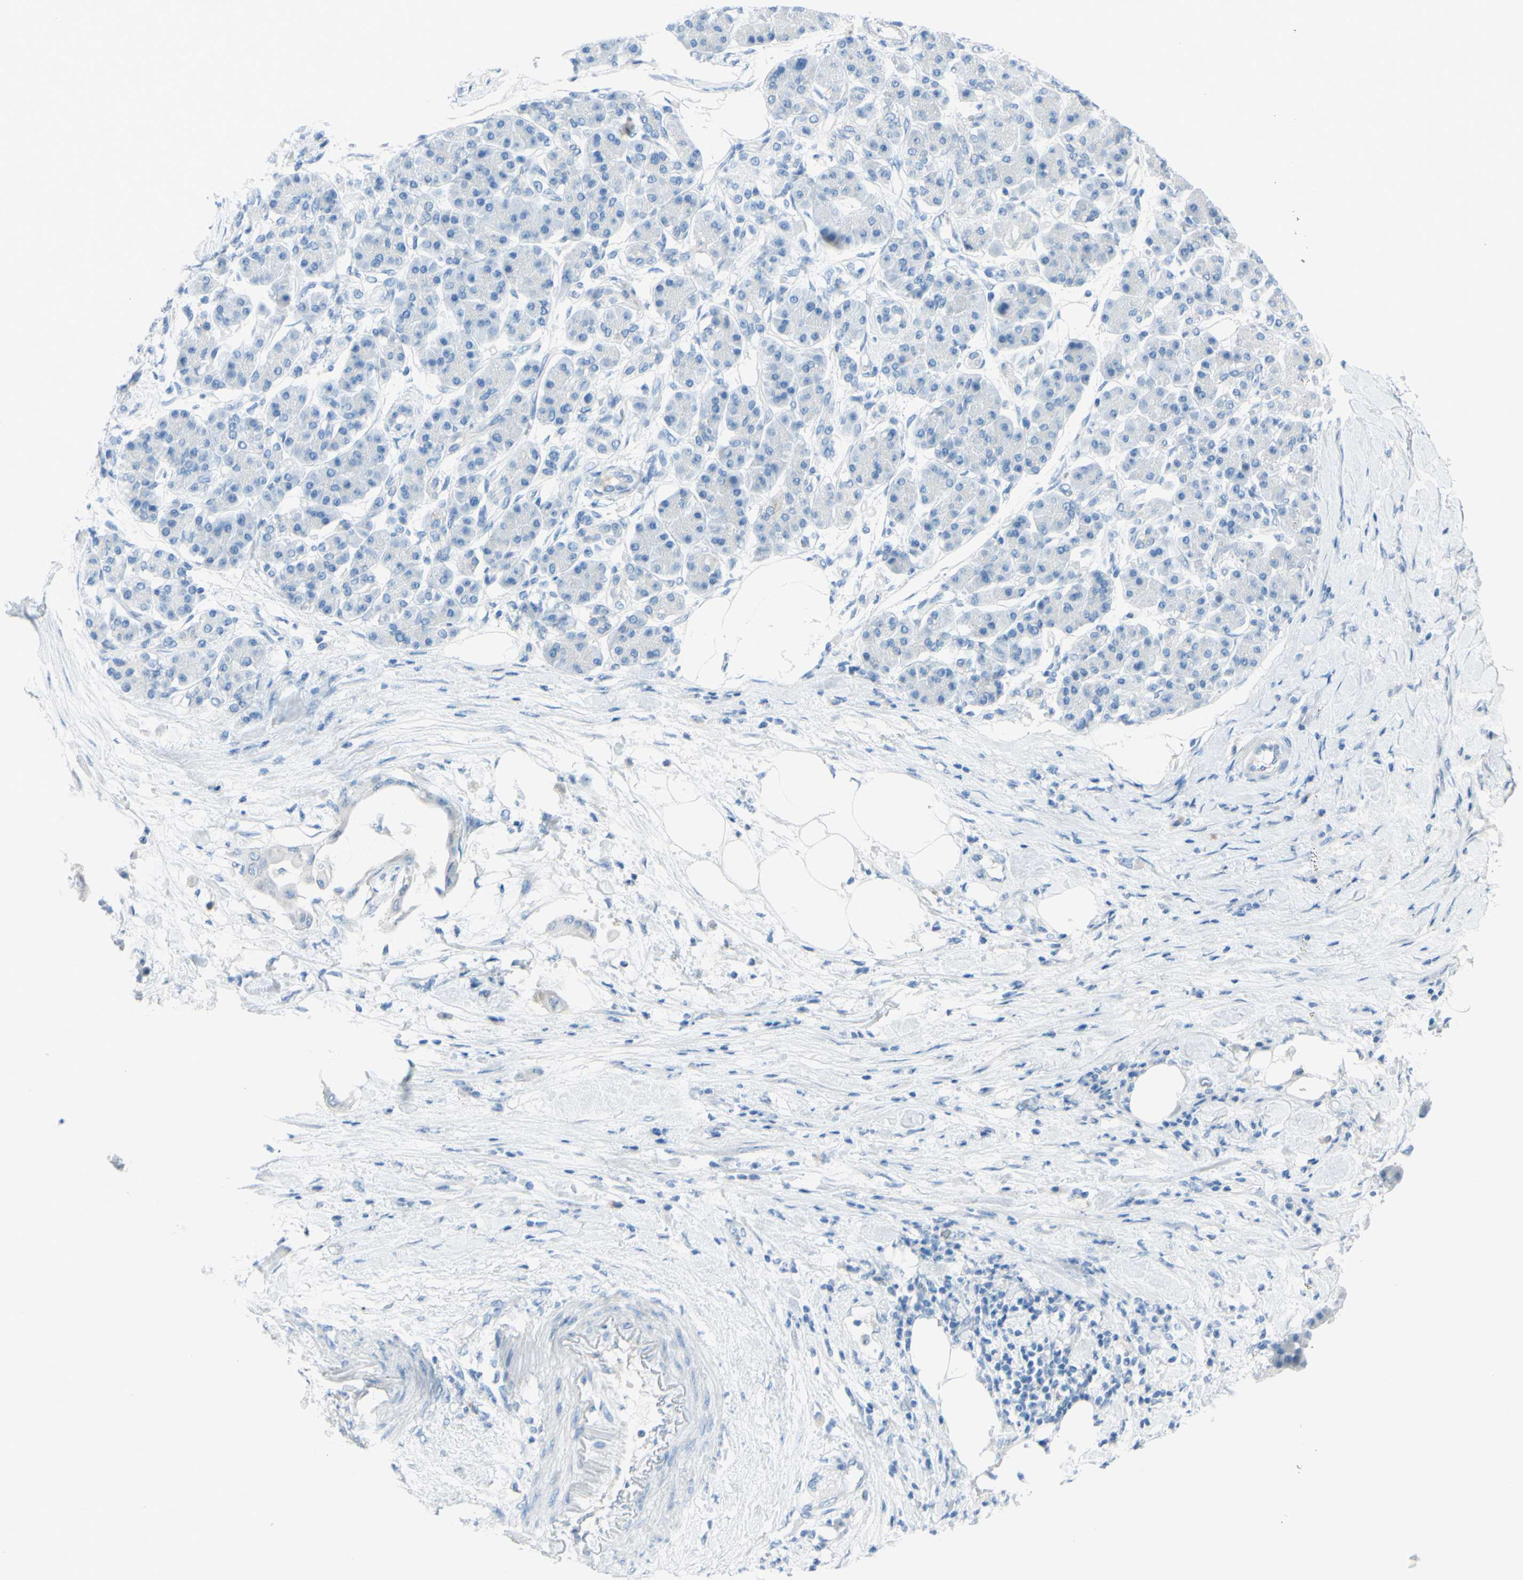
{"staining": {"intensity": "negative", "quantity": "none", "location": "none"}, "tissue": "pancreatic cancer", "cell_type": "Tumor cells", "image_type": "cancer", "snomed": [{"axis": "morphology", "description": "Adenocarcinoma, NOS"}, {"axis": "morphology", "description": "Adenocarcinoma, metastatic, NOS"}, {"axis": "topography", "description": "Lymph node"}, {"axis": "topography", "description": "Pancreas"}, {"axis": "topography", "description": "Duodenum"}], "caption": "Immunohistochemistry image of neoplastic tissue: adenocarcinoma (pancreatic) stained with DAB demonstrates no significant protein expression in tumor cells.", "gene": "TFPI2", "patient": {"sex": "female", "age": 64}}